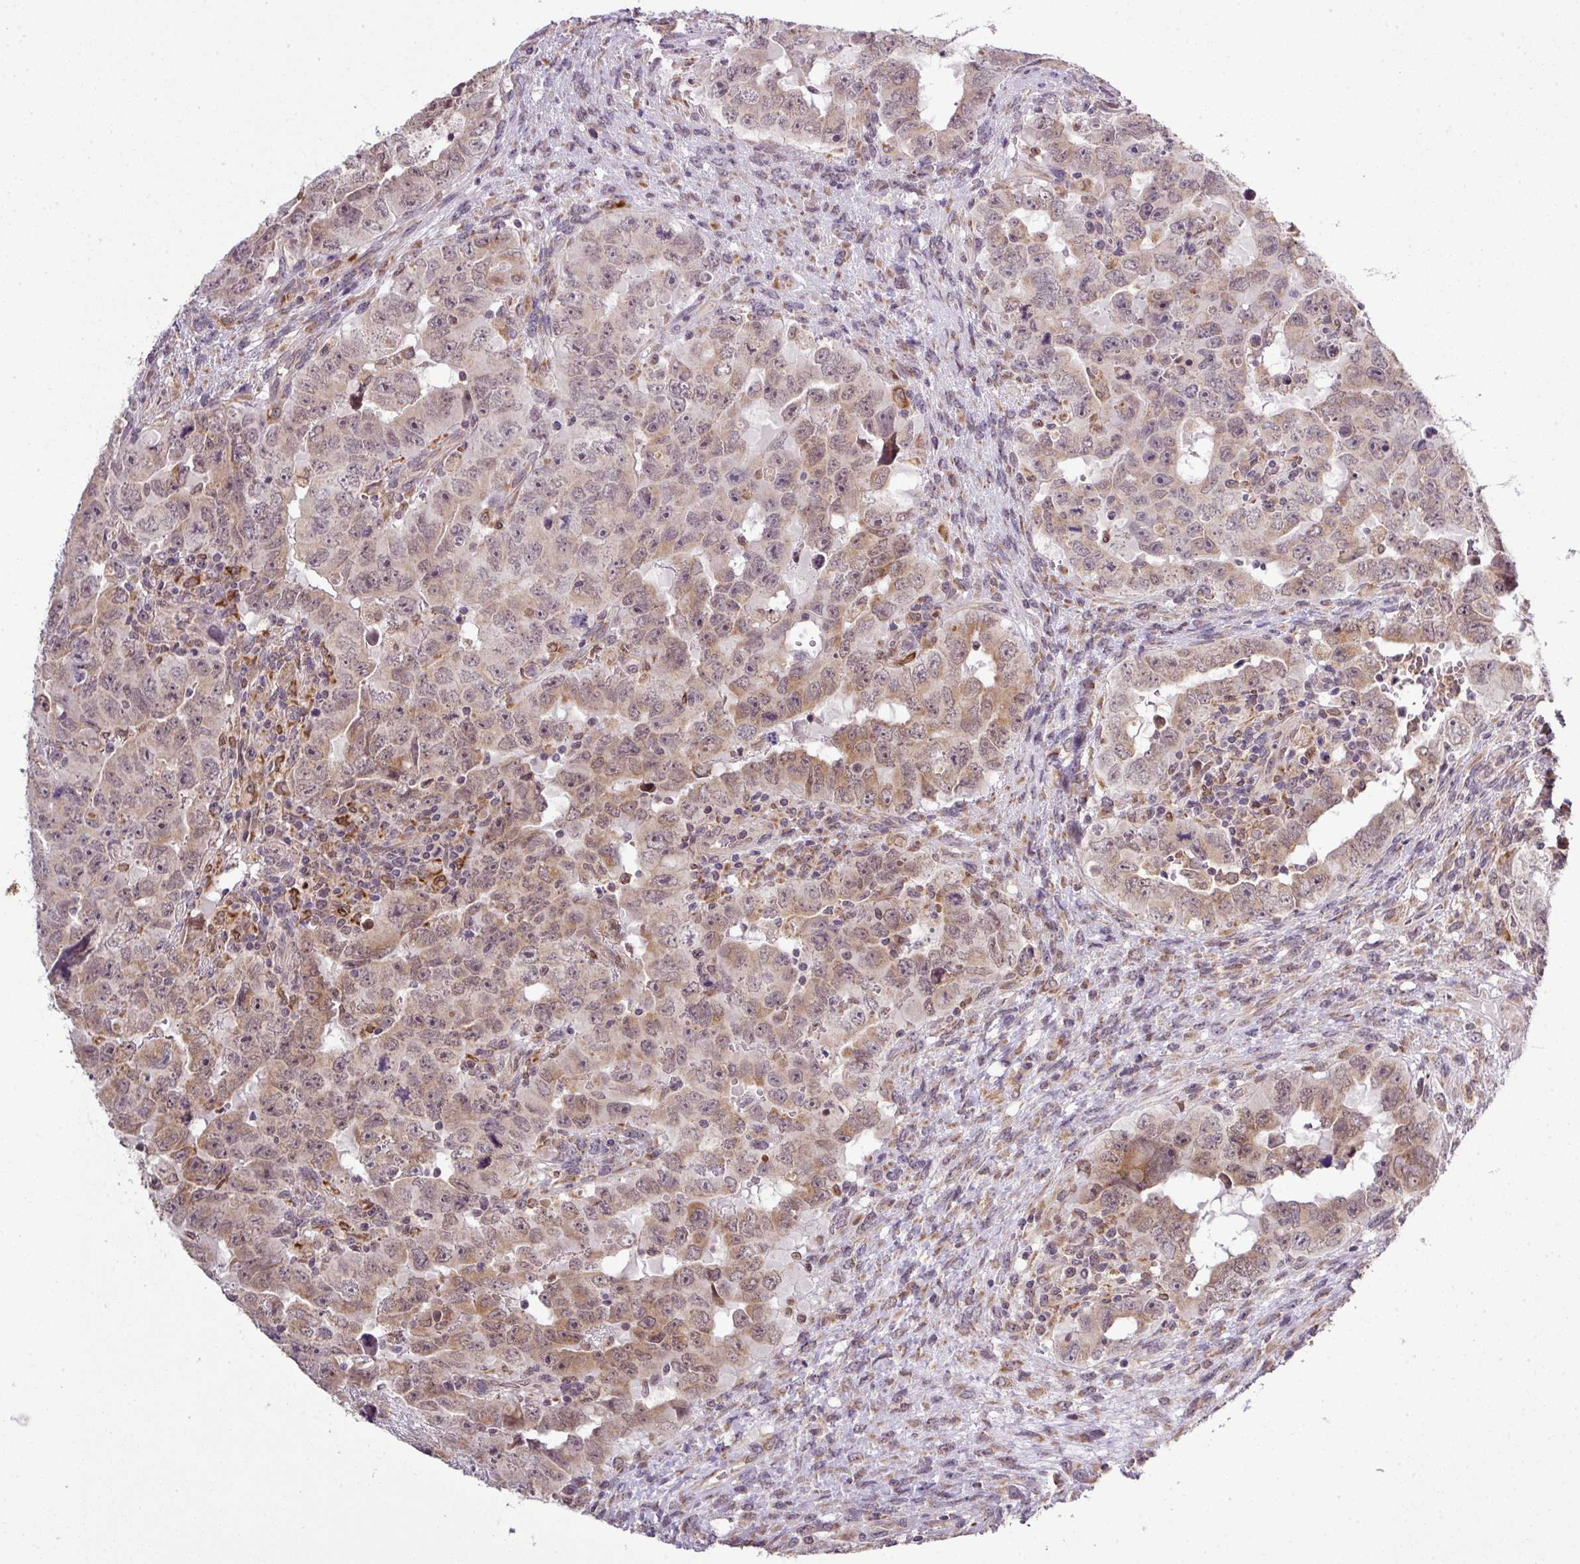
{"staining": {"intensity": "moderate", "quantity": ">75%", "location": "cytoplasmic/membranous,nuclear"}, "tissue": "testis cancer", "cell_type": "Tumor cells", "image_type": "cancer", "snomed": [{"axis": "morphology", "description": "Carcinoma, Embryonal, NOS"}, {"axis": "topography", "description": "Testis"}], "caption": "Testis cancer (embryonal carcinoma) tissue exhibits moderate cytoplasmic/membranous and nuclear positivity in about >75% of tumor cells", "gene": "SMCO4", "patient": {"sex": "male", "age": 24}}